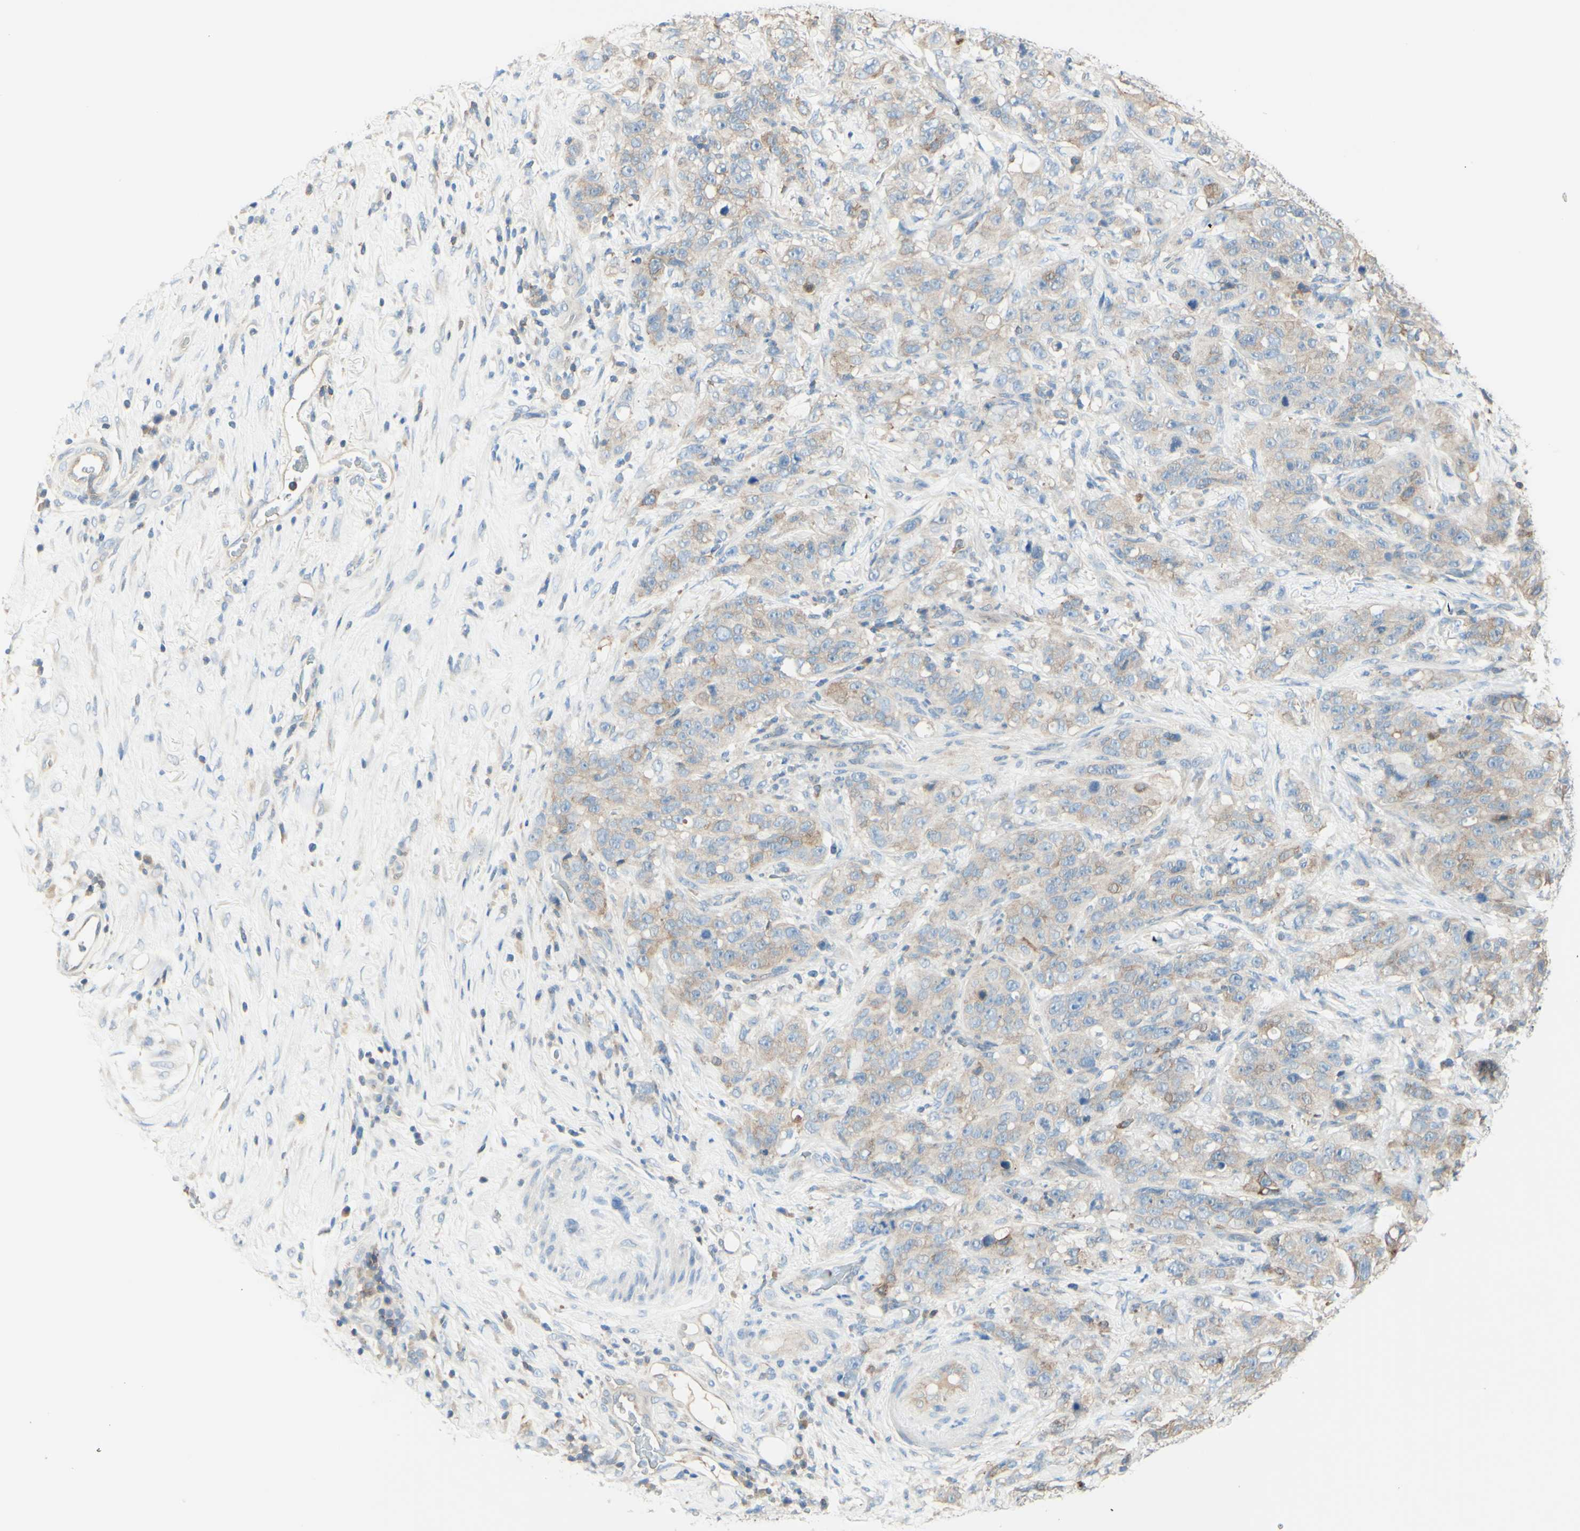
{"staining": {"intensity": "weak", "quantity": ">75%", "location": "cytoplasmic/membranous"}, "tissue": "stomach cancer", "cell_type": "Tumor cells", "image_type": "cancer", "snomed": [{"axis": "morphology", "description": "Adenocarcinoma, NOS"}, {"axis": "topography", "description": "Stomach"}], "caption": "Immunohistochemical staining of stomach cancer (adenocarcinoma) reveals weak cytoplasmic/membranous protein positivity in about >75% of tumor cells. (Brightfield microscopy of DAB IHC at high magnification).", "gene": "MTM1", "patient": {"sex": "male", "age": 48}}